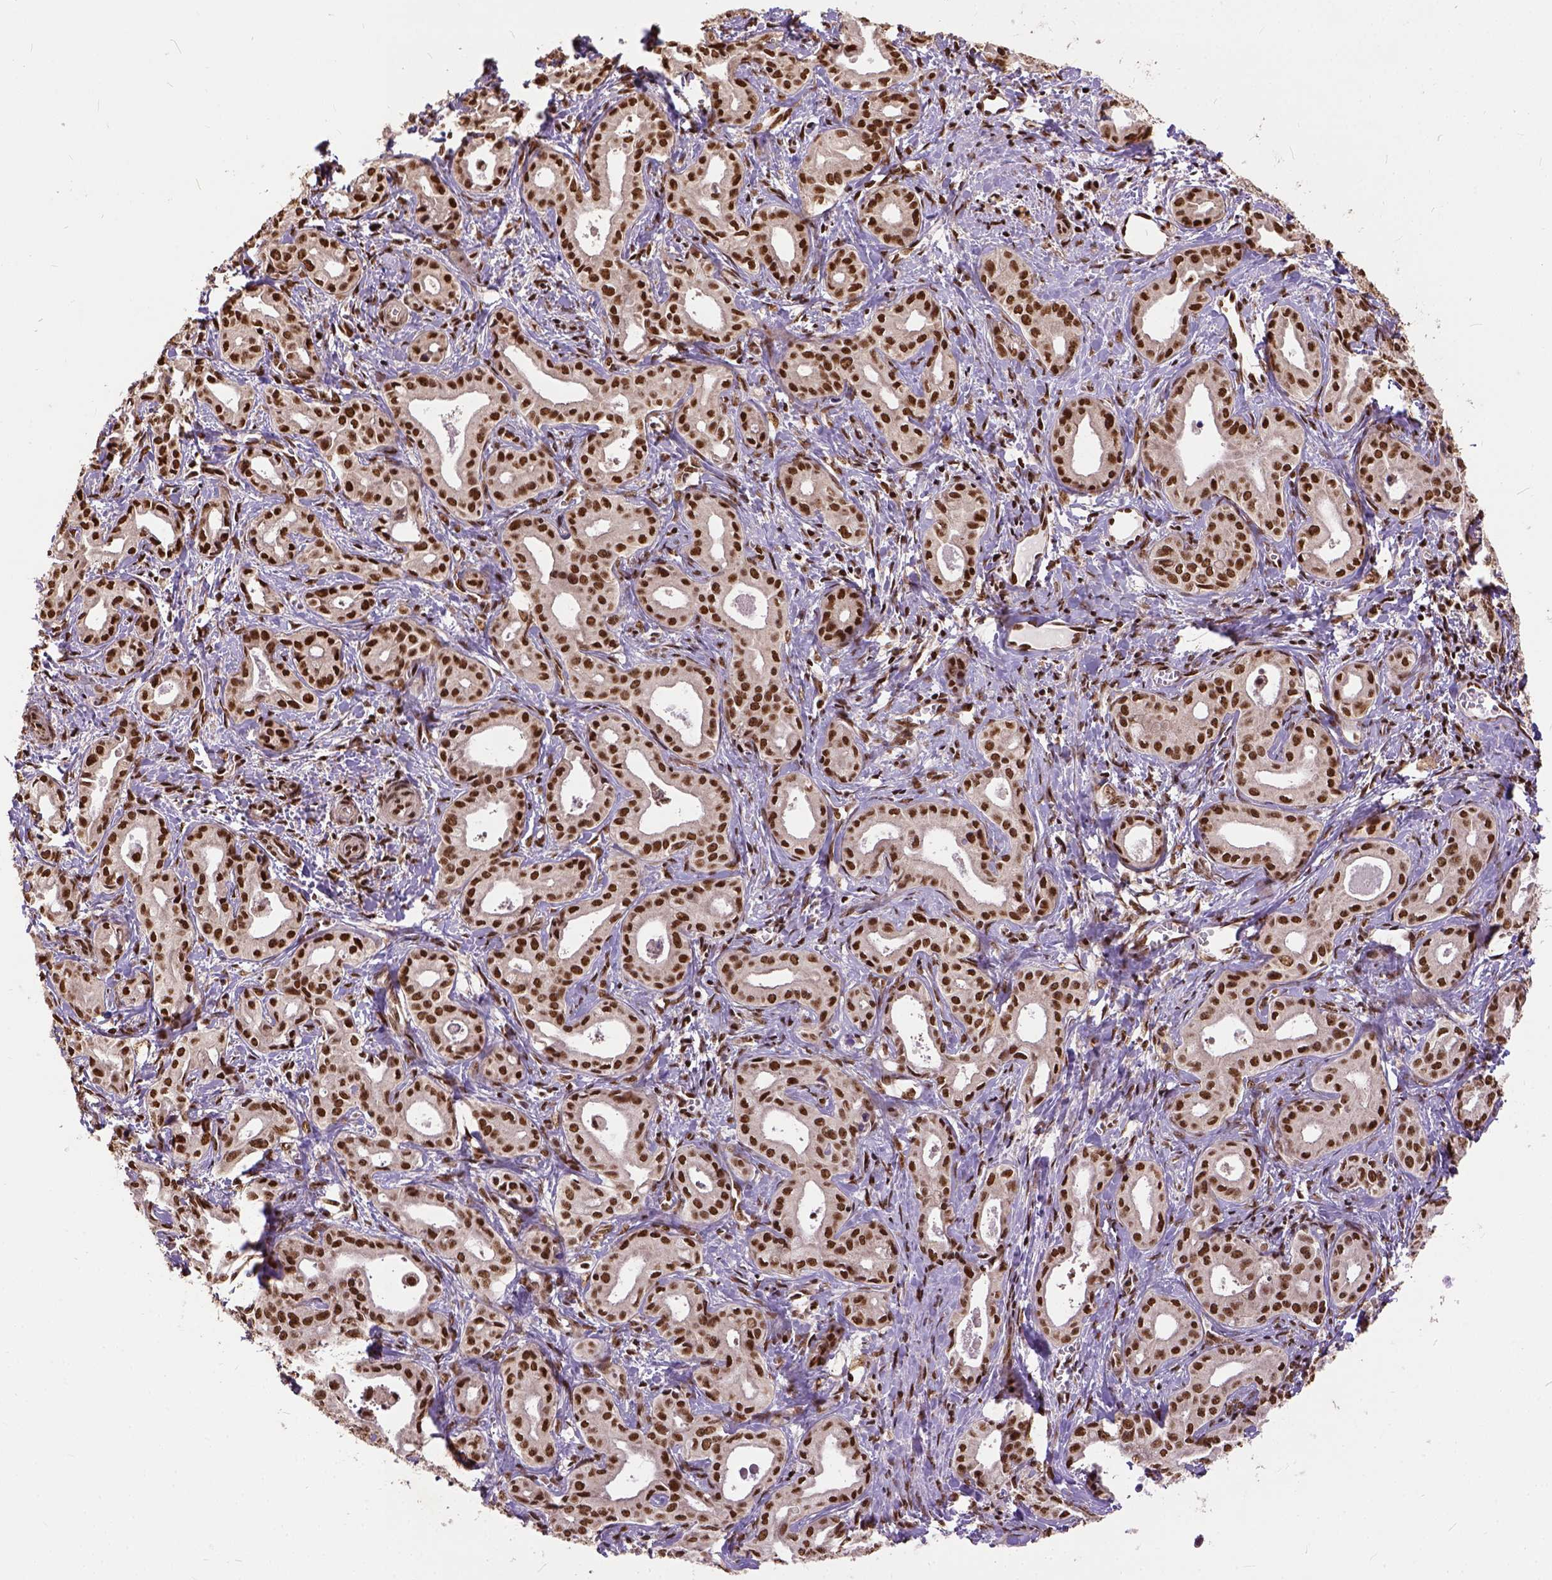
{"staining": {"intensity": "strong", "quantity": ">75%", "location": "nuclear"}, "tissue": "liver cancer", "cell_type": "Tumor cells", "image_type": "cancer", "snomed": [{"axis": "morphology", "description": "Cholangiocarcinoma"}, {"axis": "topography", "description": "Liver"}], "caption": "A high amount of strong nuclear expression is appreciated in approximately >75% of tumor cells in liver cancer tissue.", "gene": "NACC1", "patient": {"sex": "female", "age": 65}}